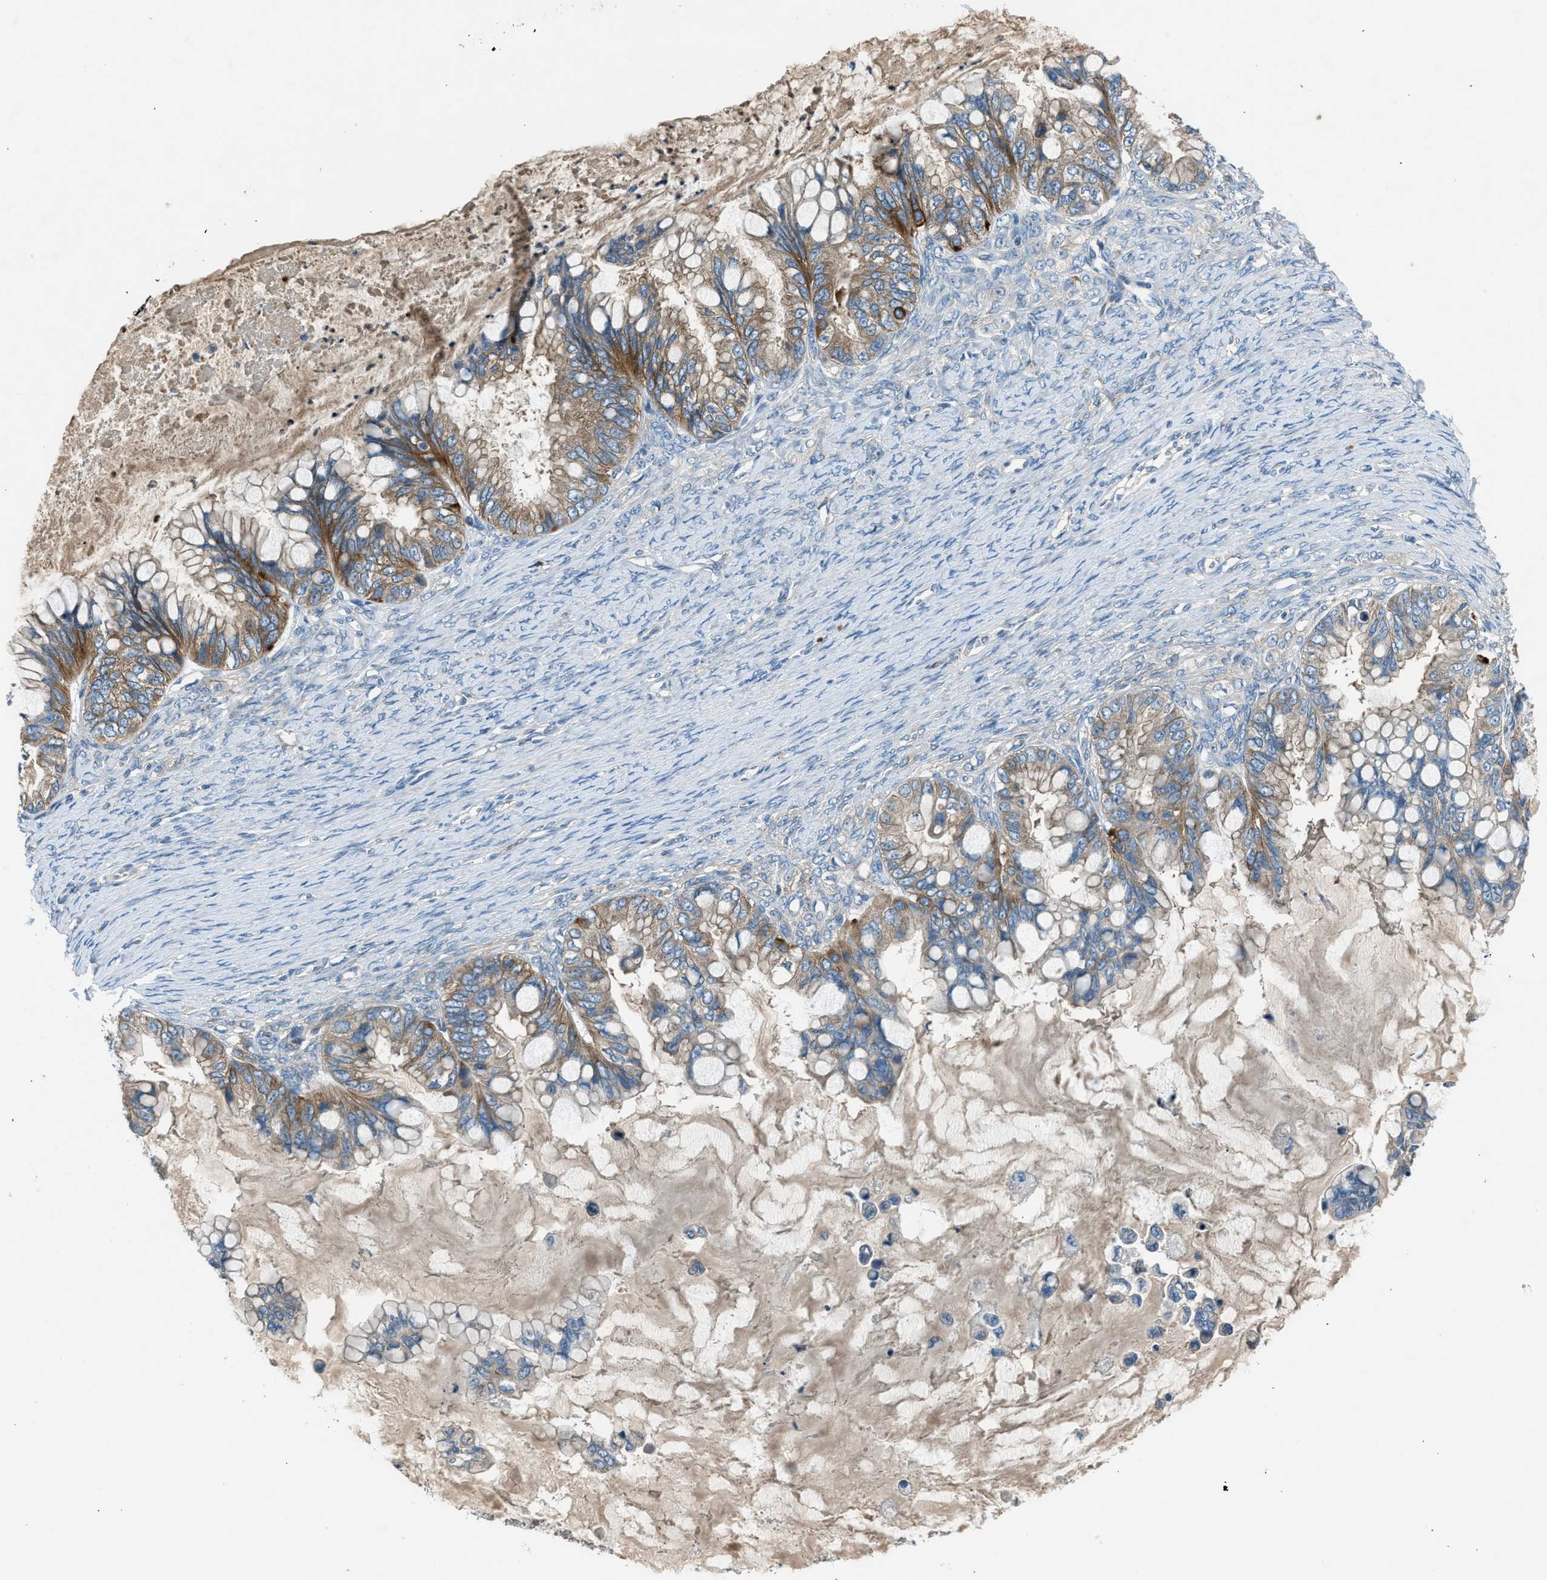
{"staining": {"intensity": "moderate", "quantity": "25%-75%", "location": "cytoplasmic/membranous"}, "tissue": "ovarian cancer", "cell_type": "Tumor cells", "image_type": "cancer", "snomed": [{"axis": "morphology", "description": "Cystadenocarcinoma, mucinous, NOS"}, {"axis": "topography", "description": "Ovary"}], "caption": "IHC image of neoplastic tissue: human mucinous cystadenocarcinoma (ovarian) stained using IHC displays medium levels of moderate protein expression localized specifically in the cytoplasmic/membranous of tumor cells, appearing as a cytoplasmic/membranous brown color.", "gene": "BMP1", "patient": {"sex": "female", "age": 80}}